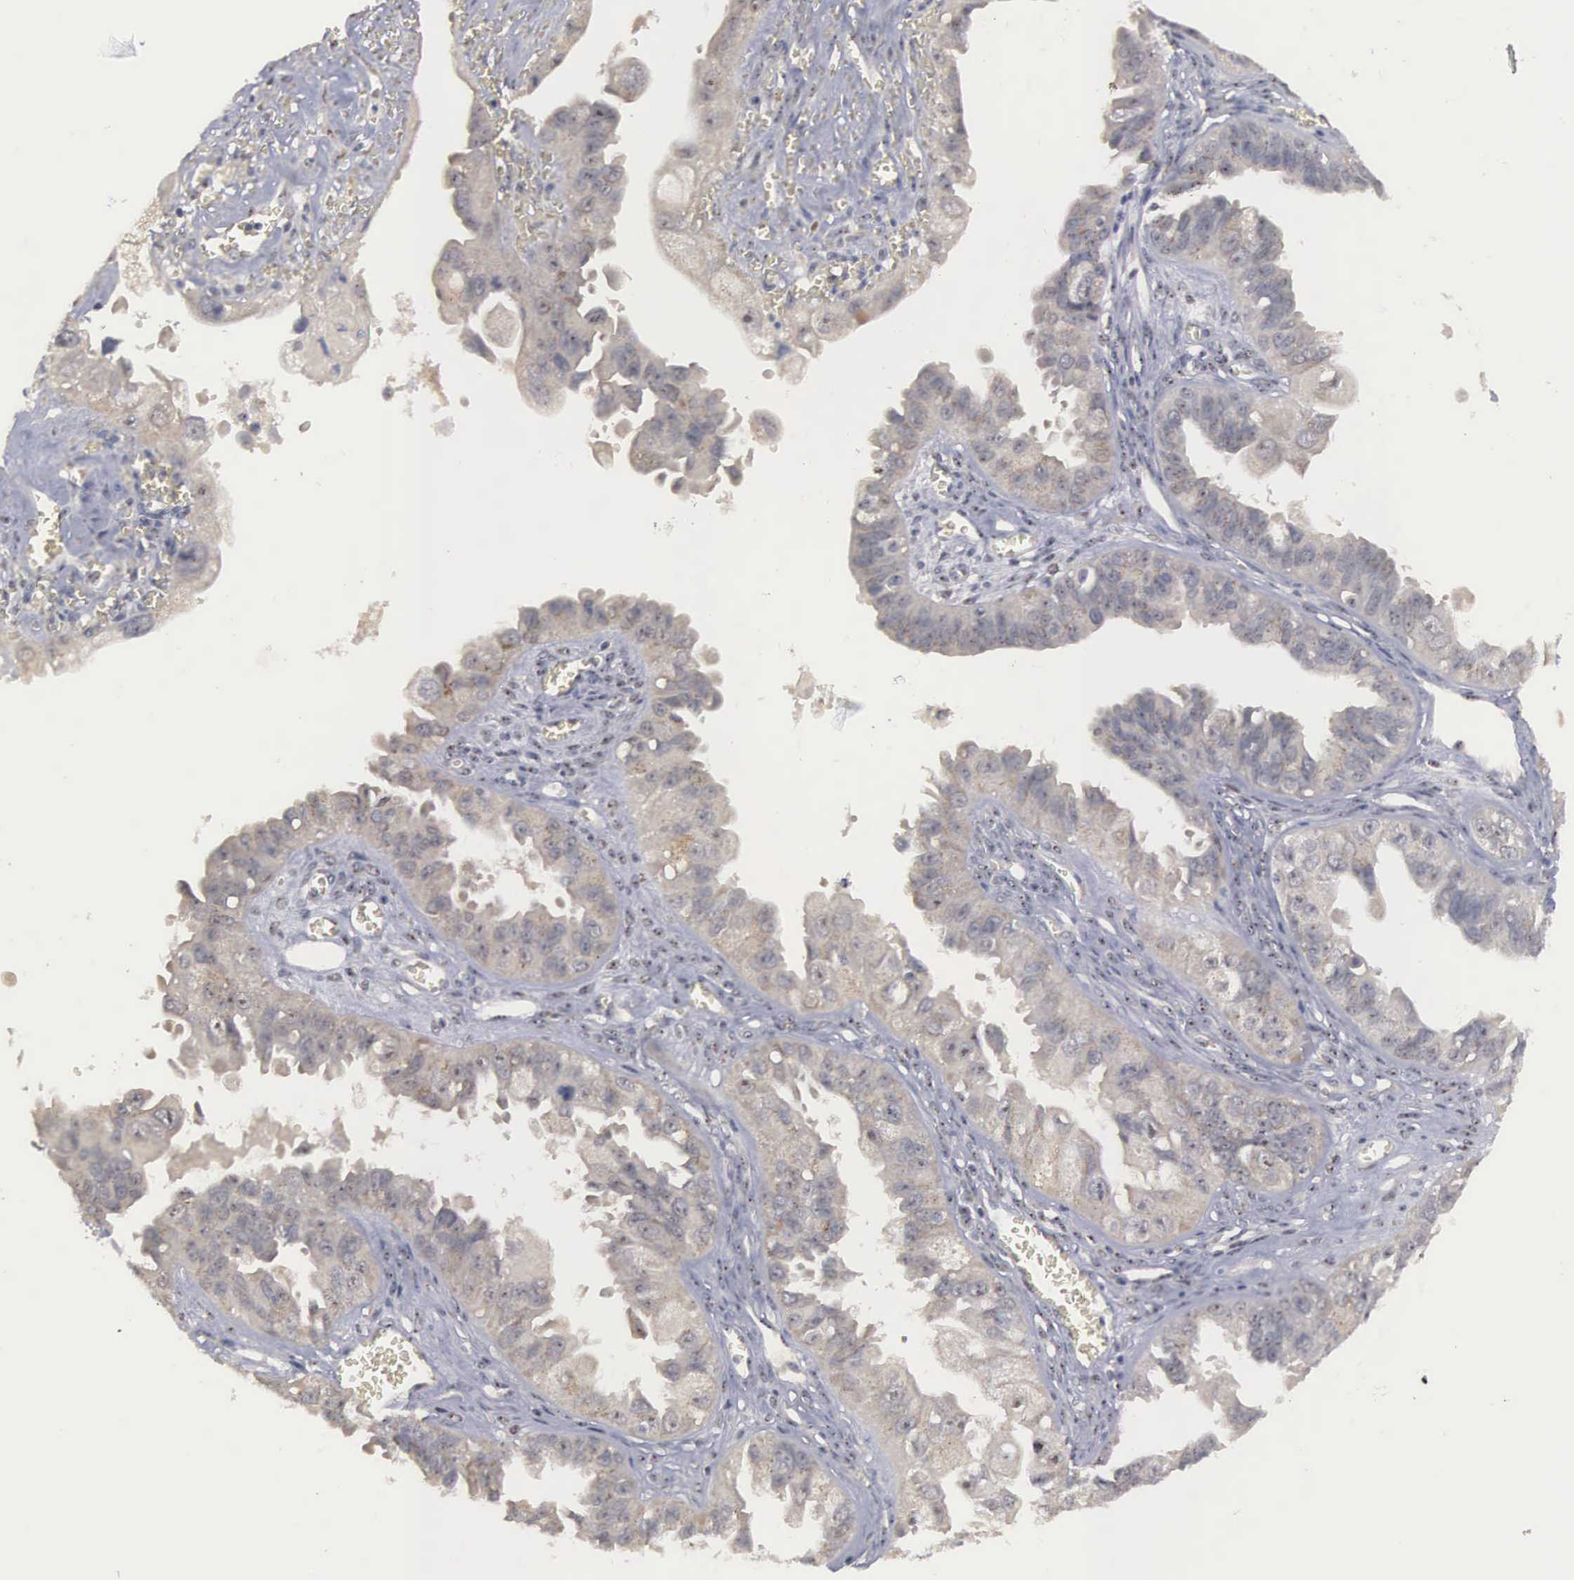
{"staining": {"intensity": "weak", "quantity": ">75%", "location": "cytoplasmic/membranous"}, "tissue": "ovarian cancer", "cell_type": "Tumor cells", "image_type": "cancer", "snomed": [{"axis": "morphology", "description": "Carcinoma, endometroid"}, {"axis": "topography", "description": "Ovary"}], "caption": "A micrograph of ovarian cancer (endometroid carcinoma) stained for a protein displays weak cytoplasmic/membranous brown staining in tumor cells.", "gene": "AMN", "patient": {"sex": "female", "age": 85}}